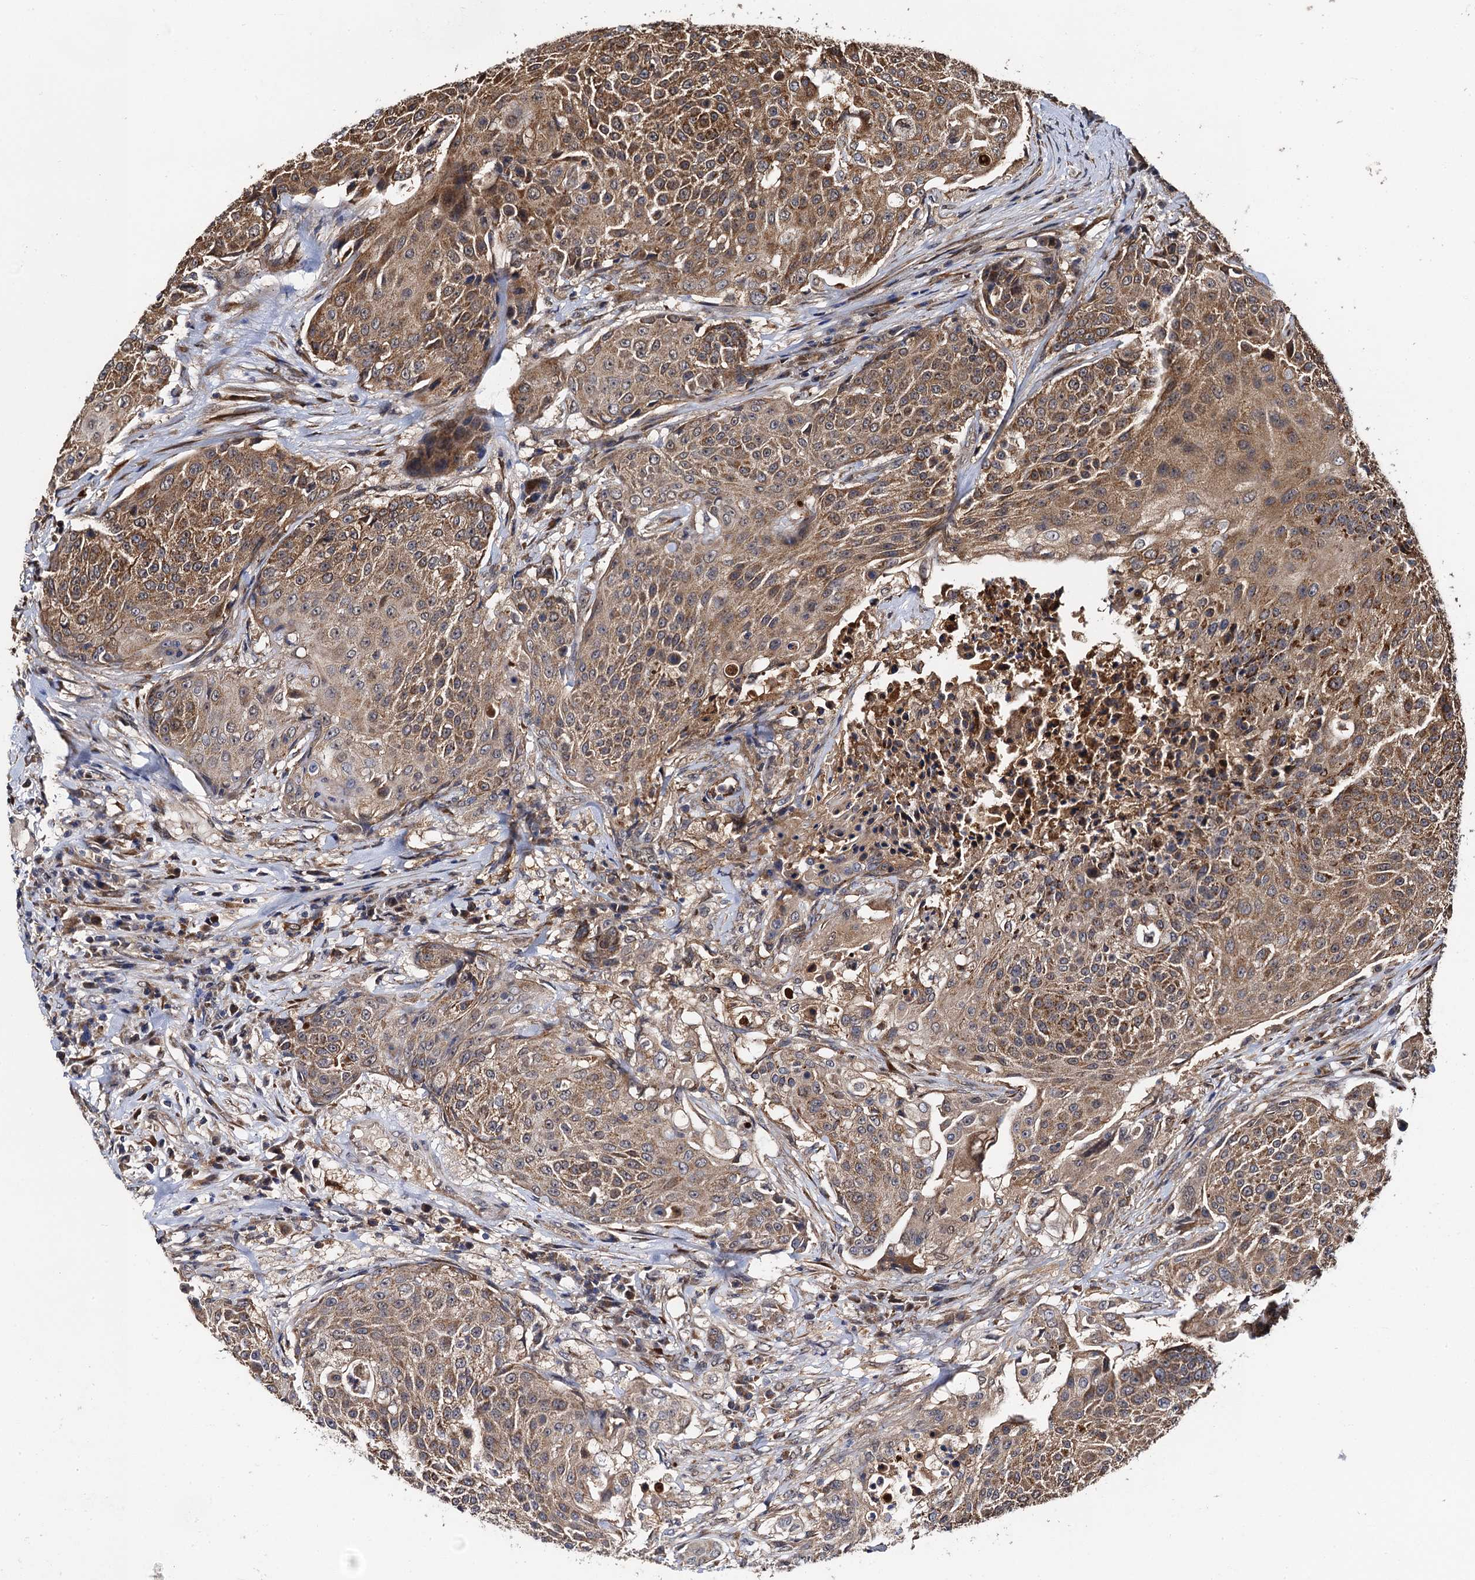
{"staining": {"intensity": "moderate", "quantity": ">75%", "location": "cytoplasmic/membranous"}, "tissue": "urothelial cancer", "cell_type": "Tumor cells", "image_type": "cancer", "snomed": [{"axis": "morphology", "description": "Urothelial carcinoma, High grade"}, {"axis": "topography", "description": "Urinary bladder"}], "caption": "This is an image of immunohistochemistry (IHC) staining of urothelial cancer, which shows moderate expression in the cytoplasmic/membranous of tumor cells.", "gene": "MIER2", "patient": {"sex": "female", "age": 63}}